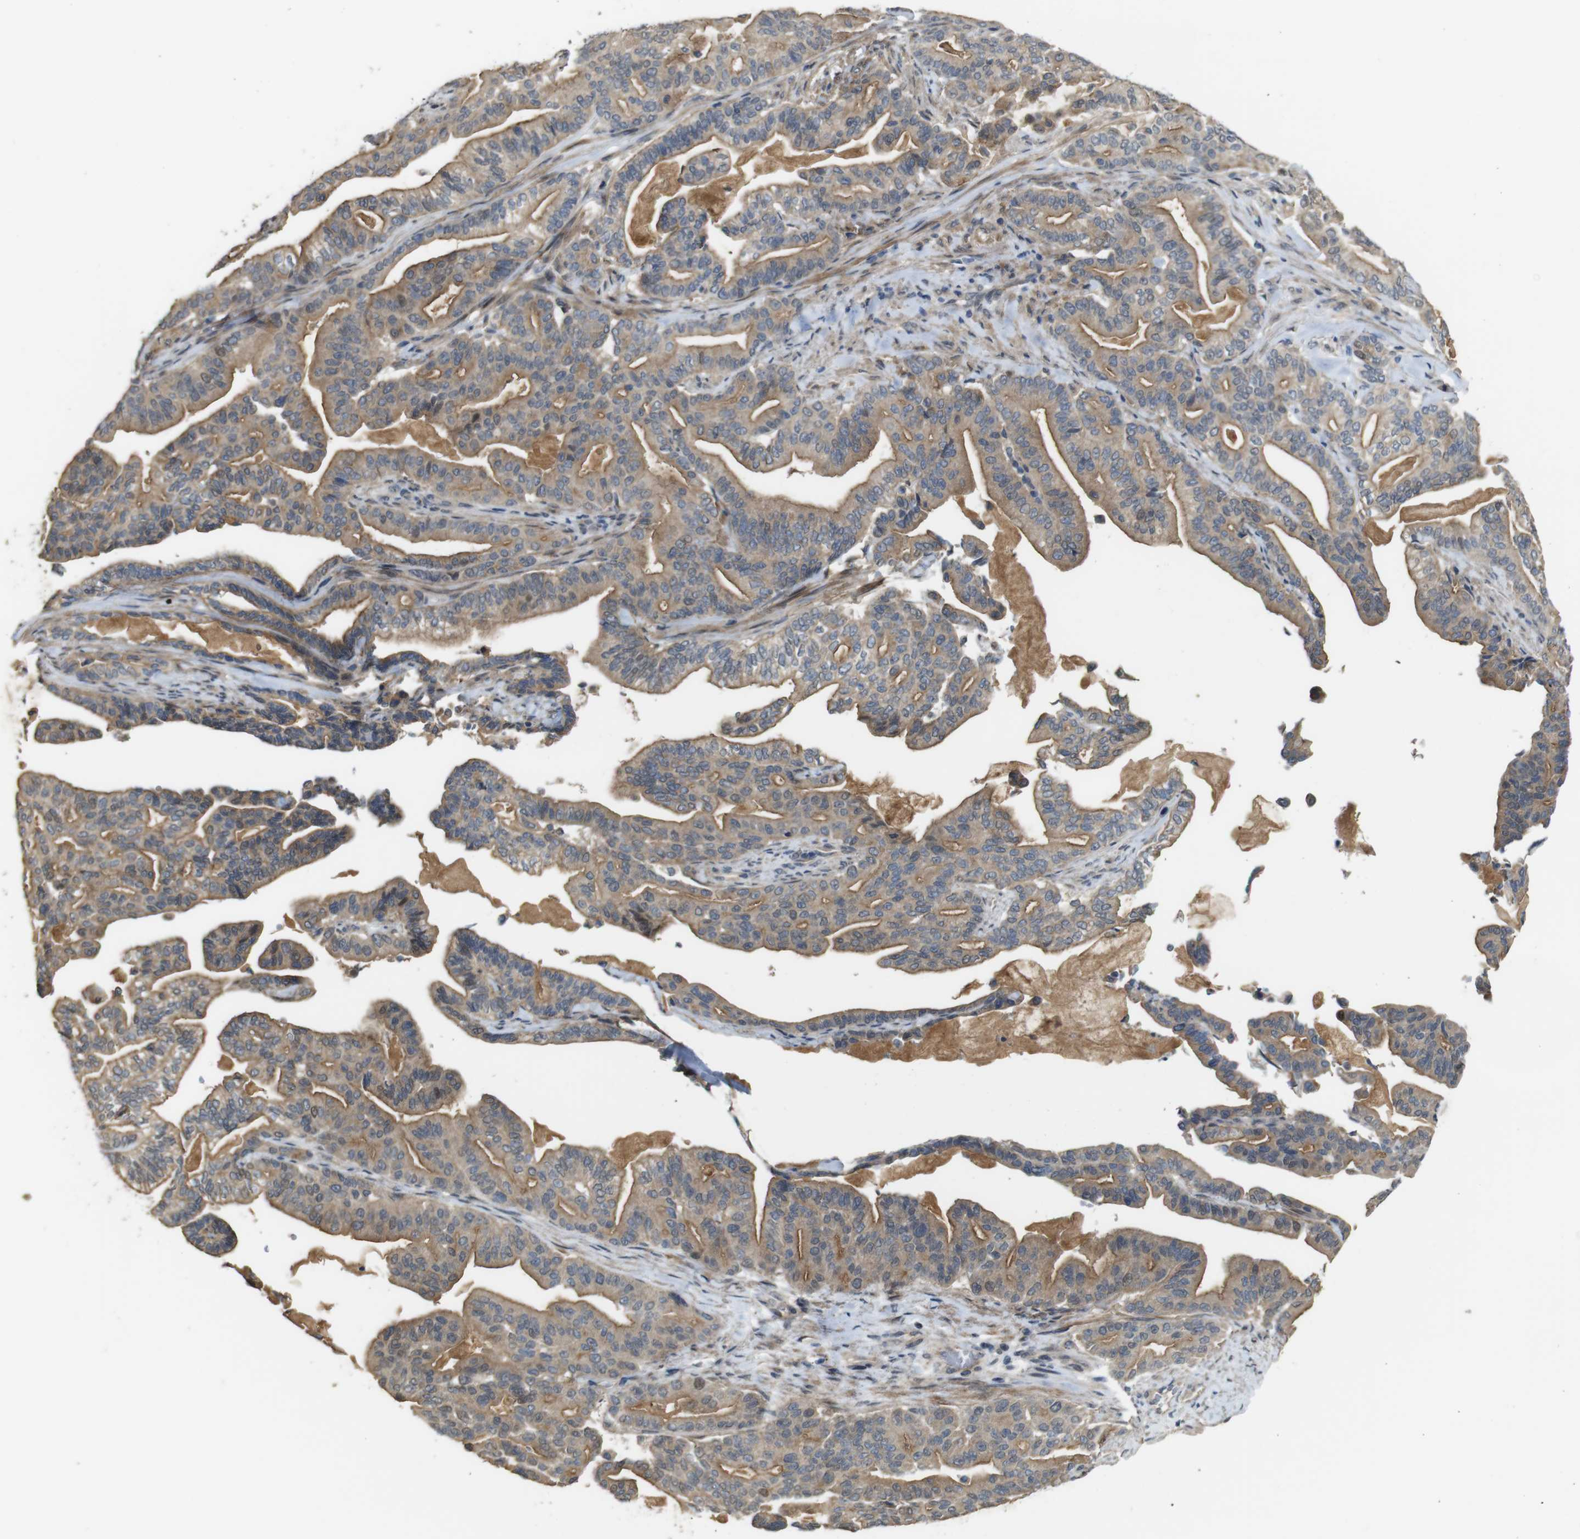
{"staining": {"intensity": "moderate", "quantity": ">75%", "location": "cytoplasmic/membranous"}, "tissue": "pancreatic cancer", "cell_type": "Tumor cells", "image_type": "cancer", "snomed": [{"axis": "morphology", "description": "Adenocarcinoma, NOS"}, {"axis": "topography", "description": "Pancreas"}], "caption": "Immunohistochemical staining of adenocarcinoma (pancreatic) exhibits moderate cytoplasmic/membranous protein expression in approximately >75% of tumor cells. (brown staining indicates protein expression, while blue staining denotes nuclei).", "gene": "CDC34", "patient": {"sex": "male", "age": 63}}